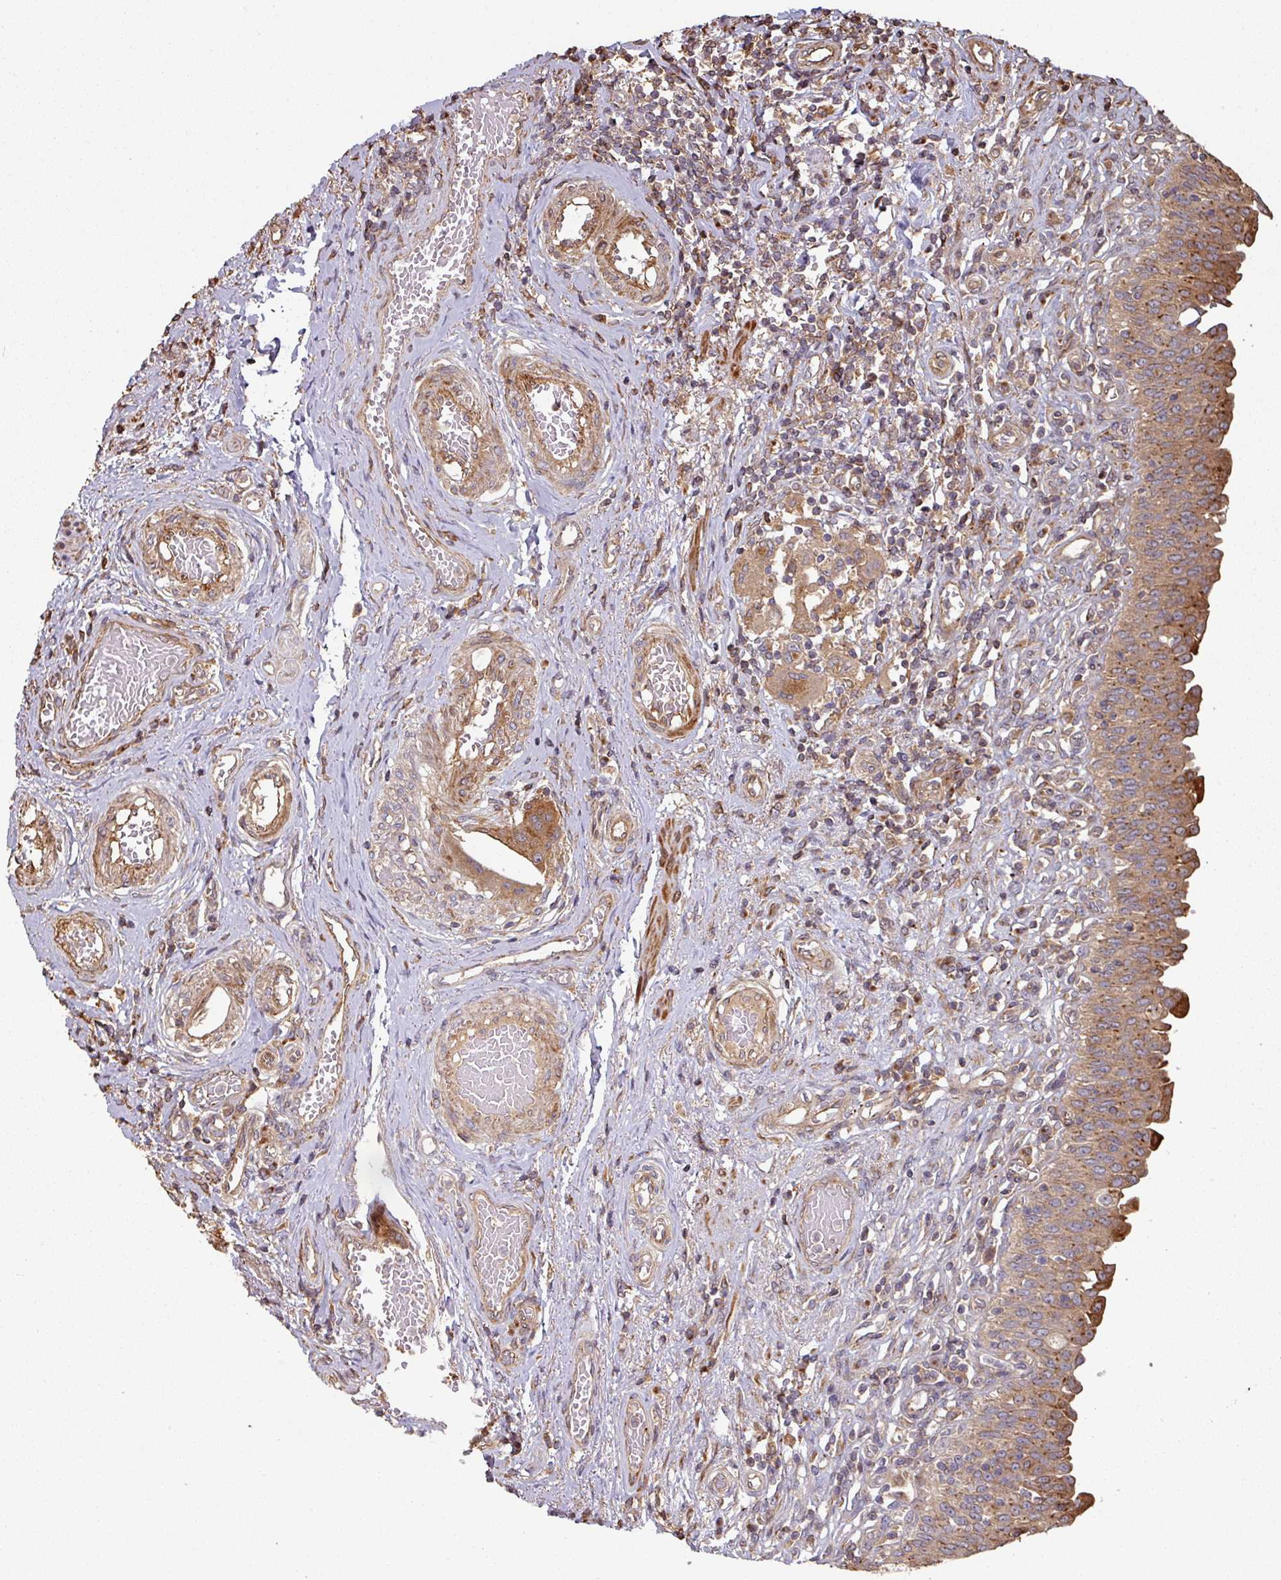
{"staining": {"intensity": "moderate", "quantity": ">75%", "location": "cytoplasmic/membranous"}, "tissue": "urinary bladder", "cell_type": "Urothelial cells", "image_type": "normal", "snomed": [{"axis": "morphology", "description": "Normal tissue, NOS"}, {"axis": "topography", "description": "Urinary bladder"}], "caption": "An immunohistochemistry (IHC) photomicrograph of benign tissue is shown. Protein staining in brown highlights moderate cytoplasmic/membranous positivity in urinary bladder within urothelial cells. The staining is performed using DAB brown chromogen to label protein expression. The nuclei are counter-stained blue using hematoxylin.", "gene": "SIK1", "patient": {"sex": "male", "age": 71}}